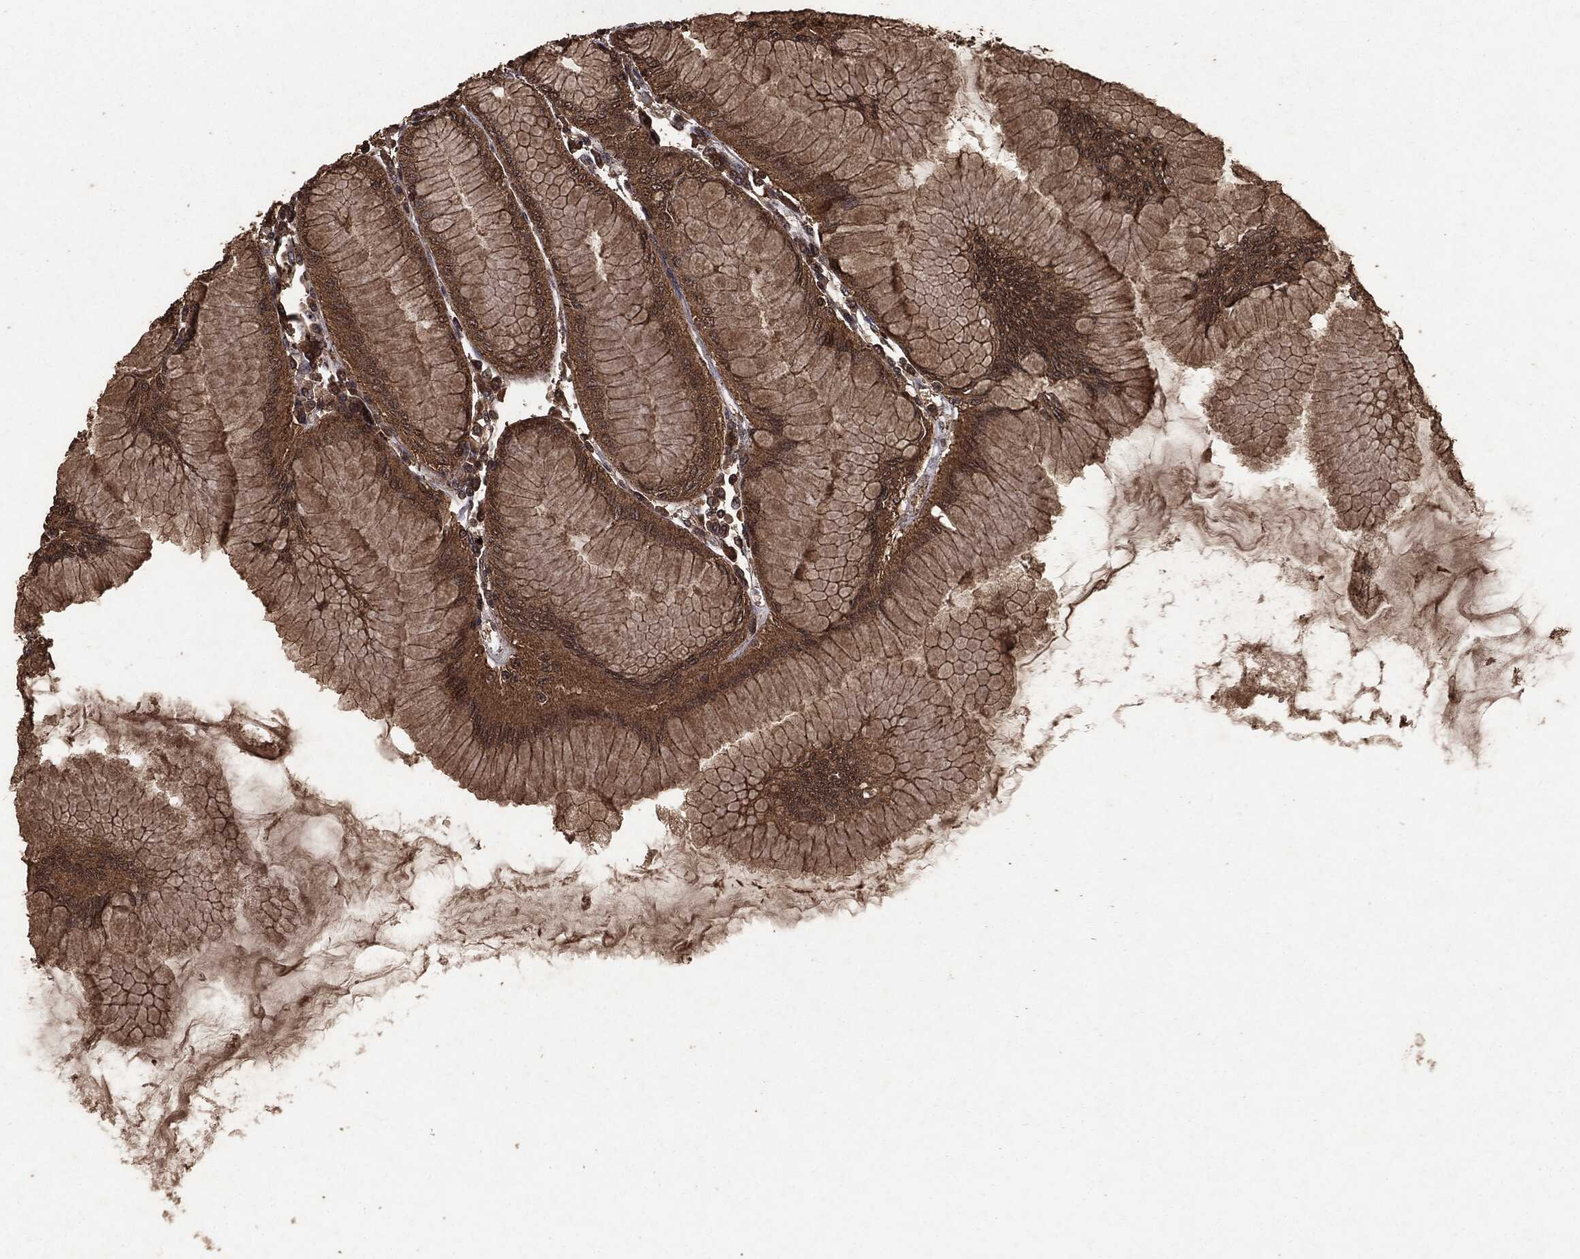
{"staining": {"intensity": "strong", "quantity": "25%-75%", "location": "cytoplasmic/membranous"}, "tissue": "stomach", "cell_type": "Glandular cells", "image_type": "normal", "snomed": [{"axis": "morphology", "description": "Normal tissue, NOS"}, {"axis": "topography", "description": "Stomach"}], "caption": "About 25%-75% of glandular cells in normal human stomach display strong cytoplasmic/membranous protein staining as visualized by brown immunohistochemical staining.", "gene": "NME1", "patient": {"sex": "female", "age": 57}}